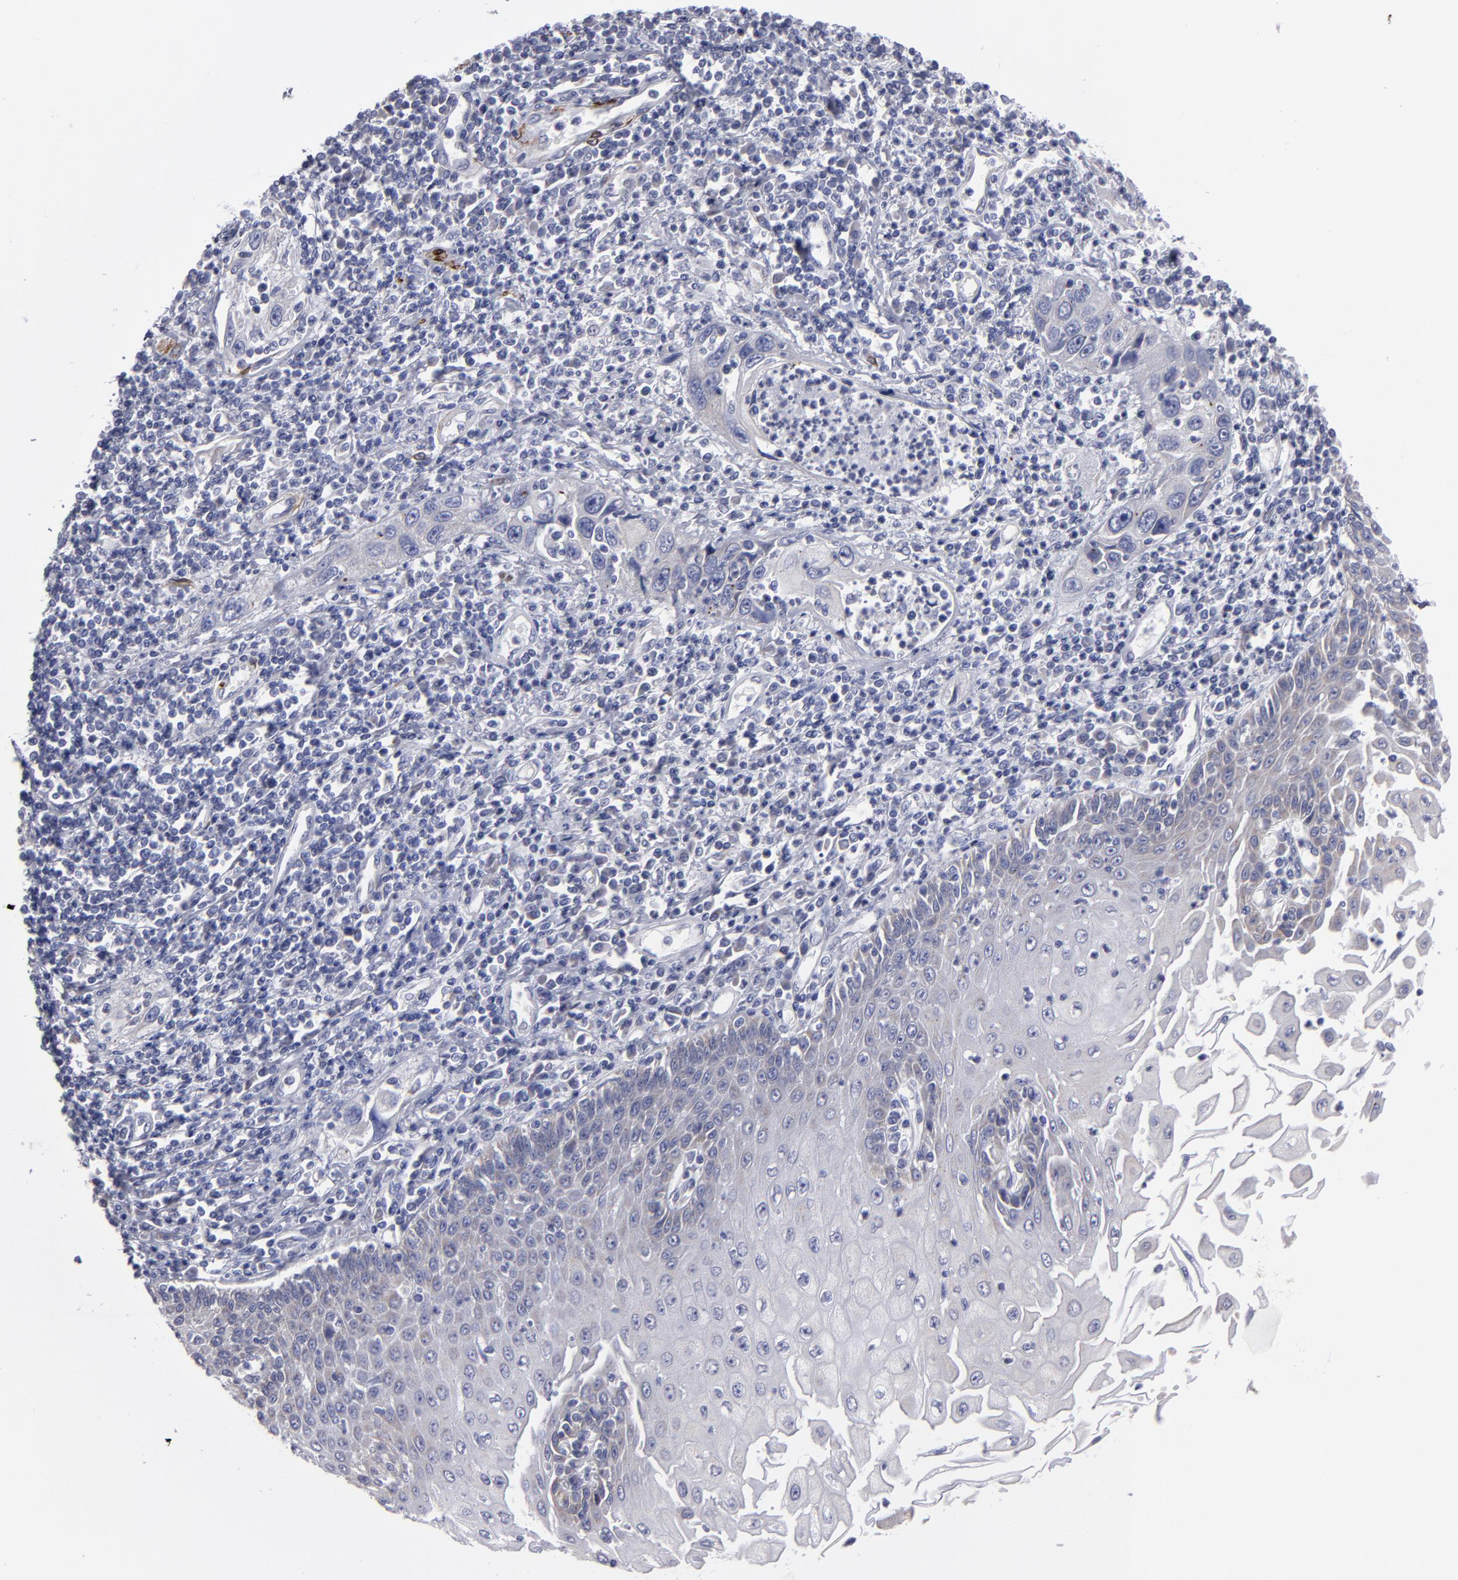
{"staining": {"intensity": "negative", "quantity": "none", "location": "none"}, "tissue": "esophagus", "cell_type": "Squamous epithelial cells", "image_type": "normal", "snomed": [{"axis": "morphology", "description": "Normal tissue, NOS"}, {"axis": "topography", "description": "Esophagus"}], "caption": "The immunohistochemistry micrograph has no significant expression in squamous epithelial cells of esophagus. (DAB (3,3'-diaminobenzidine) immunohistochemistry, high magnification).", "gene": "SLMAP", "patient": {"sex": "male", "age": 65}}